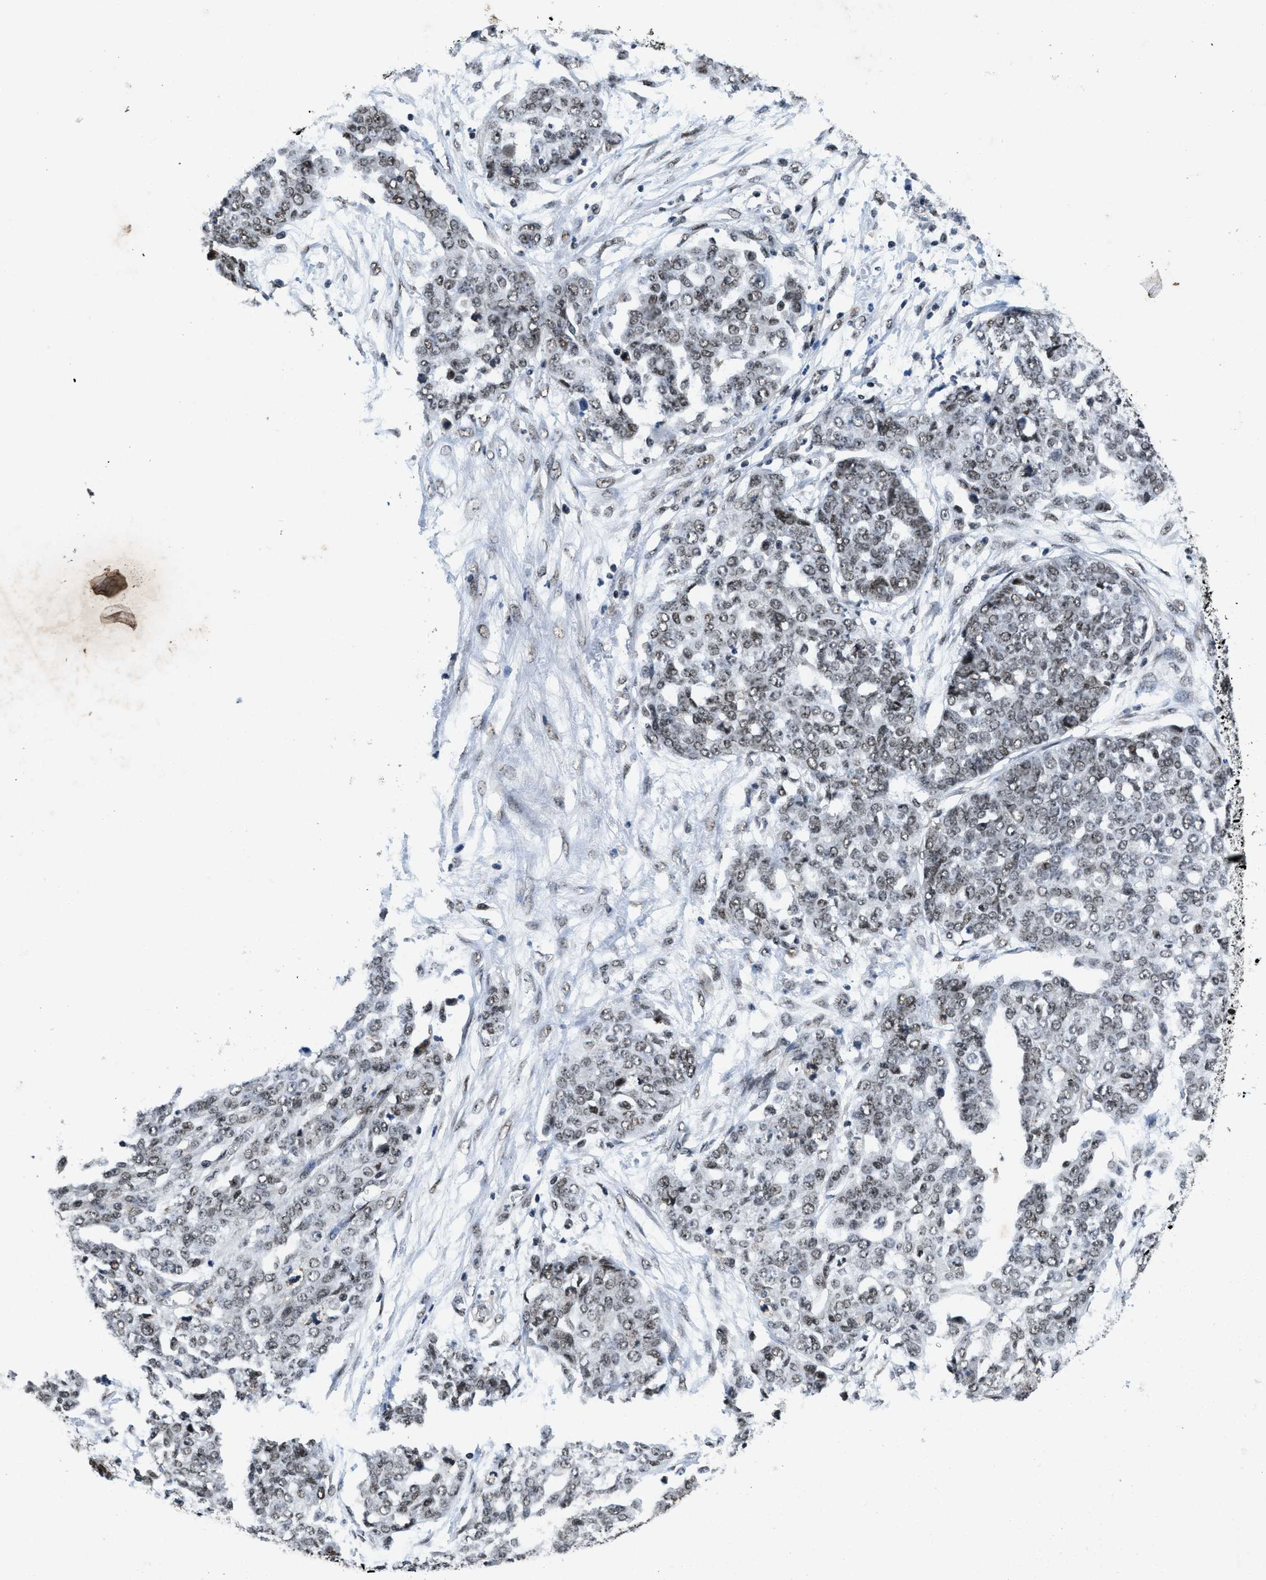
{"staining": {"intensity": "weak", "quantity": "25%-75%", "location": "nuclear"}, "tissue": "ovarian cancer", "cell_type": "Tumor cells", "image_type": "cancer", "snomed": [{"axis": "morphology", "description": "Cystadenocarcinoma, serous, NOS"}, {"axis": "topography", "description": "Soft tissue"}, {"axis": "topography", "description": "Ovary"}], "caption": "This image exhibits IHC staining of human serous cystadenocarcinoma (ovarian), with low weak nuclear staining in approximately 25%-75% of tumor cells.", "gene": "SAFB", "patient": {"sex": "female", "age": 57}}